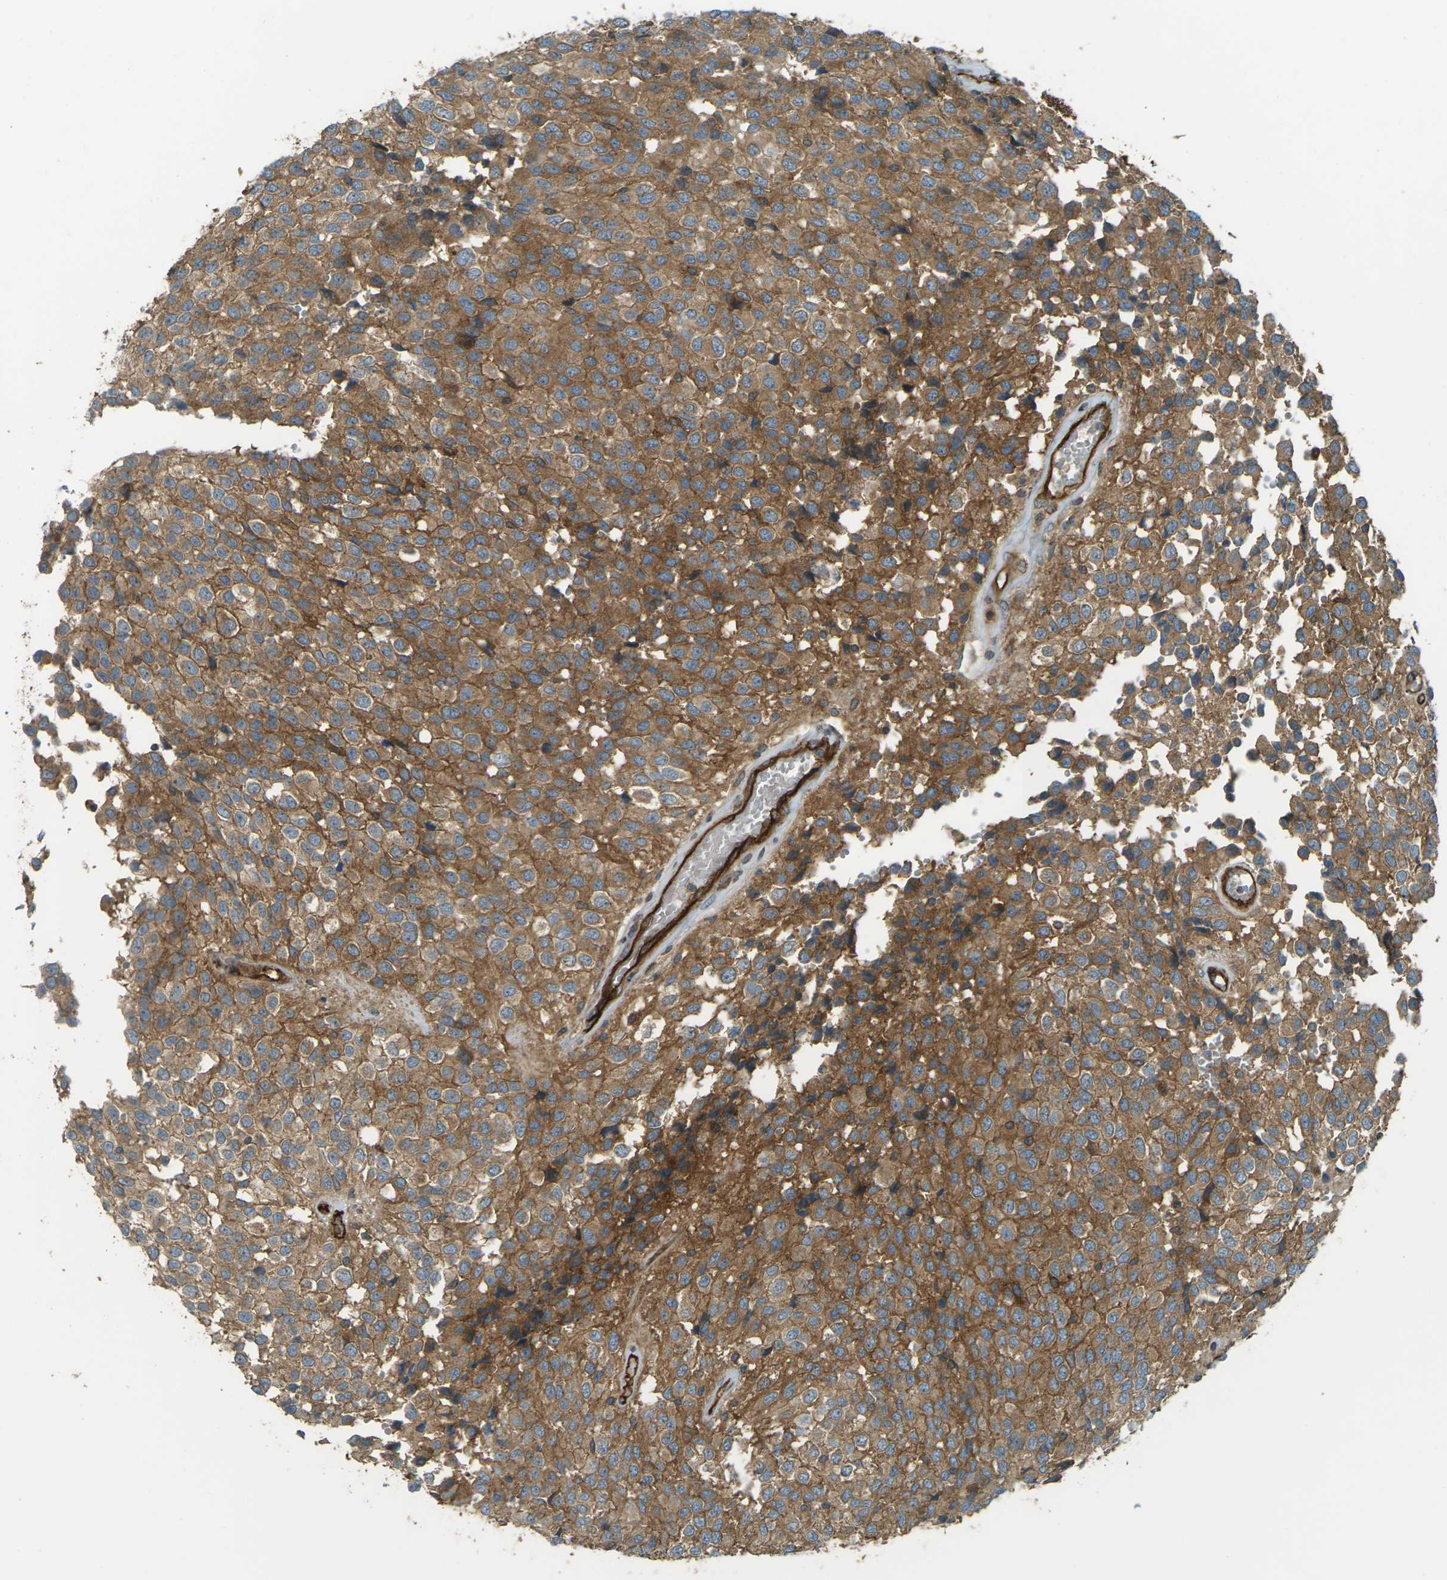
{"staining": {"intensity": "moderate", "quantity": ">75%", "location": "cytoplasmic/membranous"}, "tissue": "glioma", "cell_type": "Tumor cells", "image_type": "cancer", "snomed": [{"axis": "morphology", "description": "Glioma, malignant, High grade"}, {"axis": "topography", "description": "Brain"}], "caption": "A photomicrograph of glioma stained for a protein shows moderate cytoplasmic/membranous brown staining in tumor cells. (DAB IHC with brightfield microscopy, high magnification).", "gene": "S1PR1", "patient": {"sex": "male", "age": 32}}